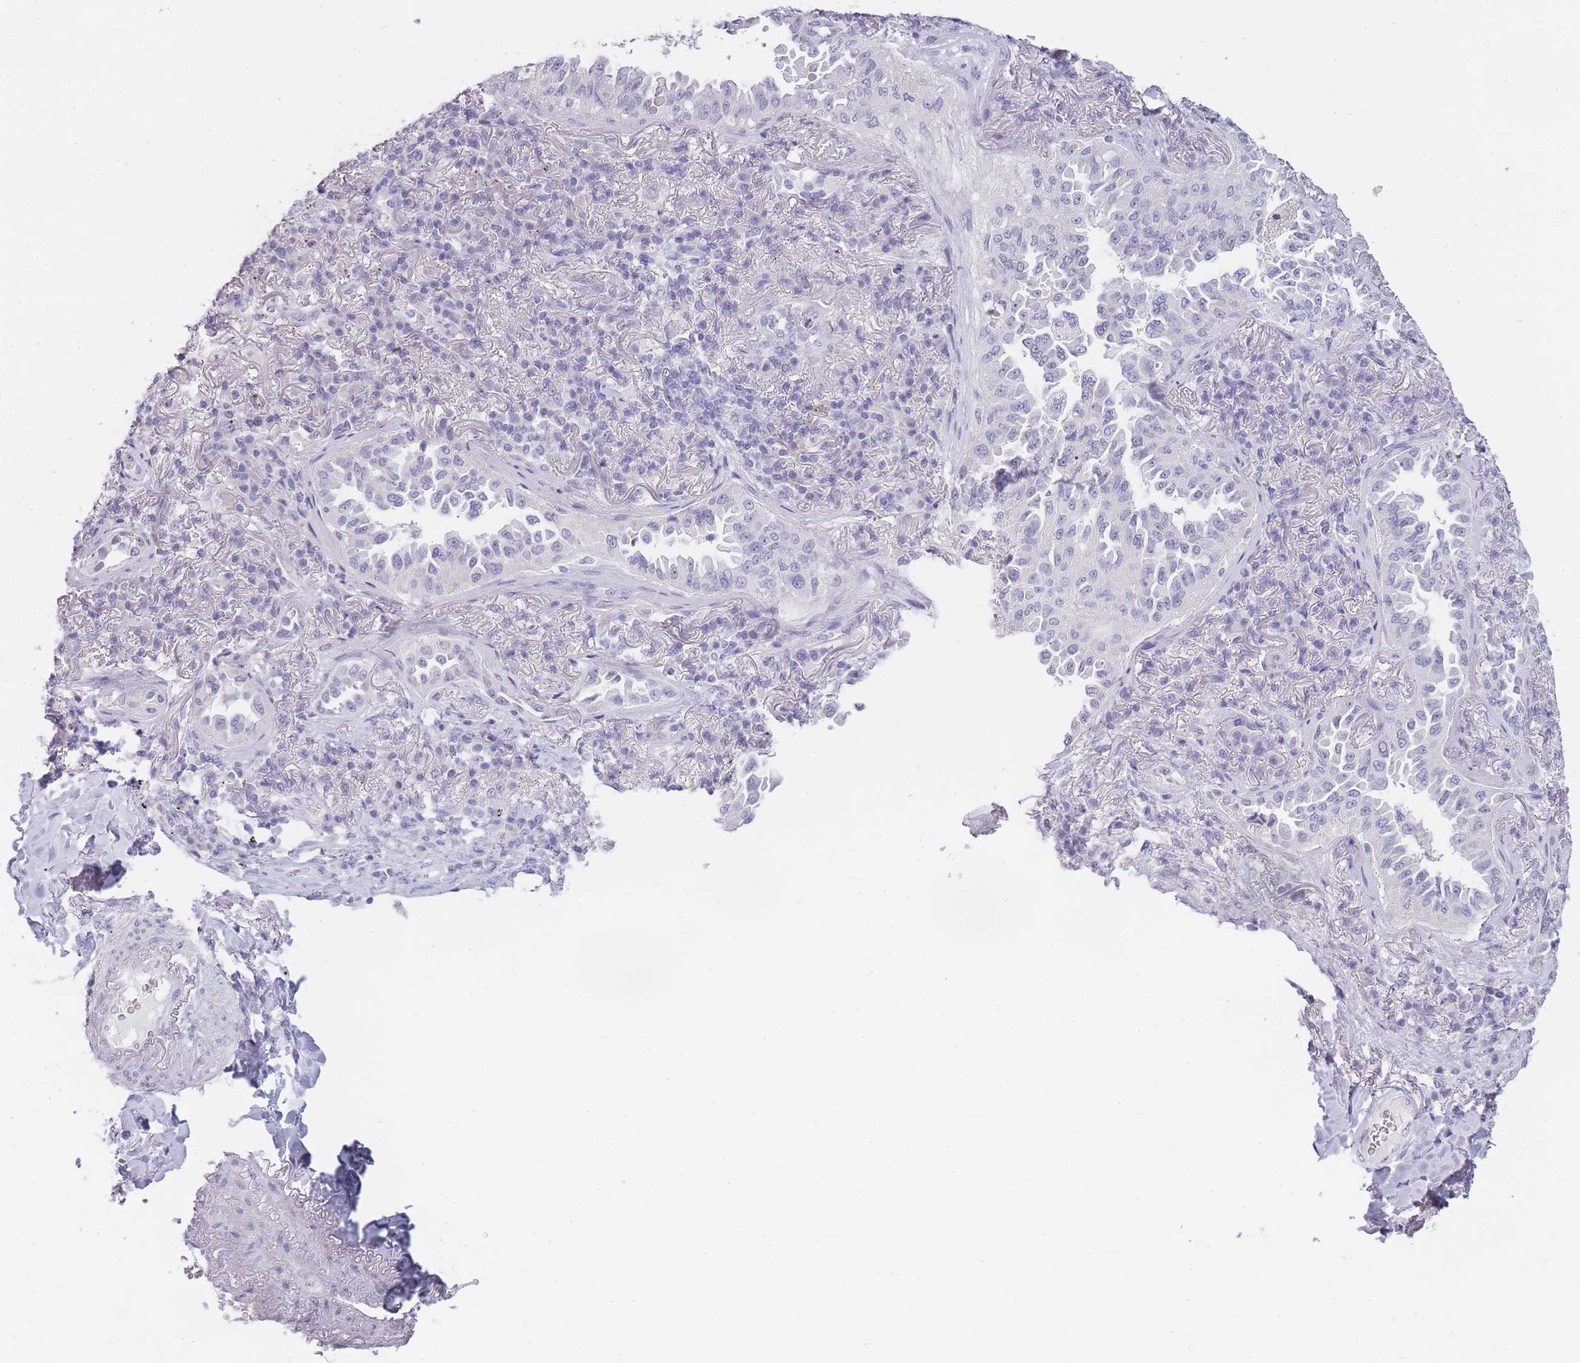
{"staining": {"intensity": "negative", "quantity": "none", "location": "none"}, "tissue": "lung cancer", "cell_type": "Tumor cells", "image_type": "cancer", "snomed": [{"axis": "morphology", "description": "Adenocarcinoma, NOS"}, {"axis": "topography", "description": "Lung"}], "caption": "An image of lung adenocarcinoma stained for a protein shows no brown staining in tumor cells.", "gene": "INS", "patient": {"sex": "female", "age": 69}}